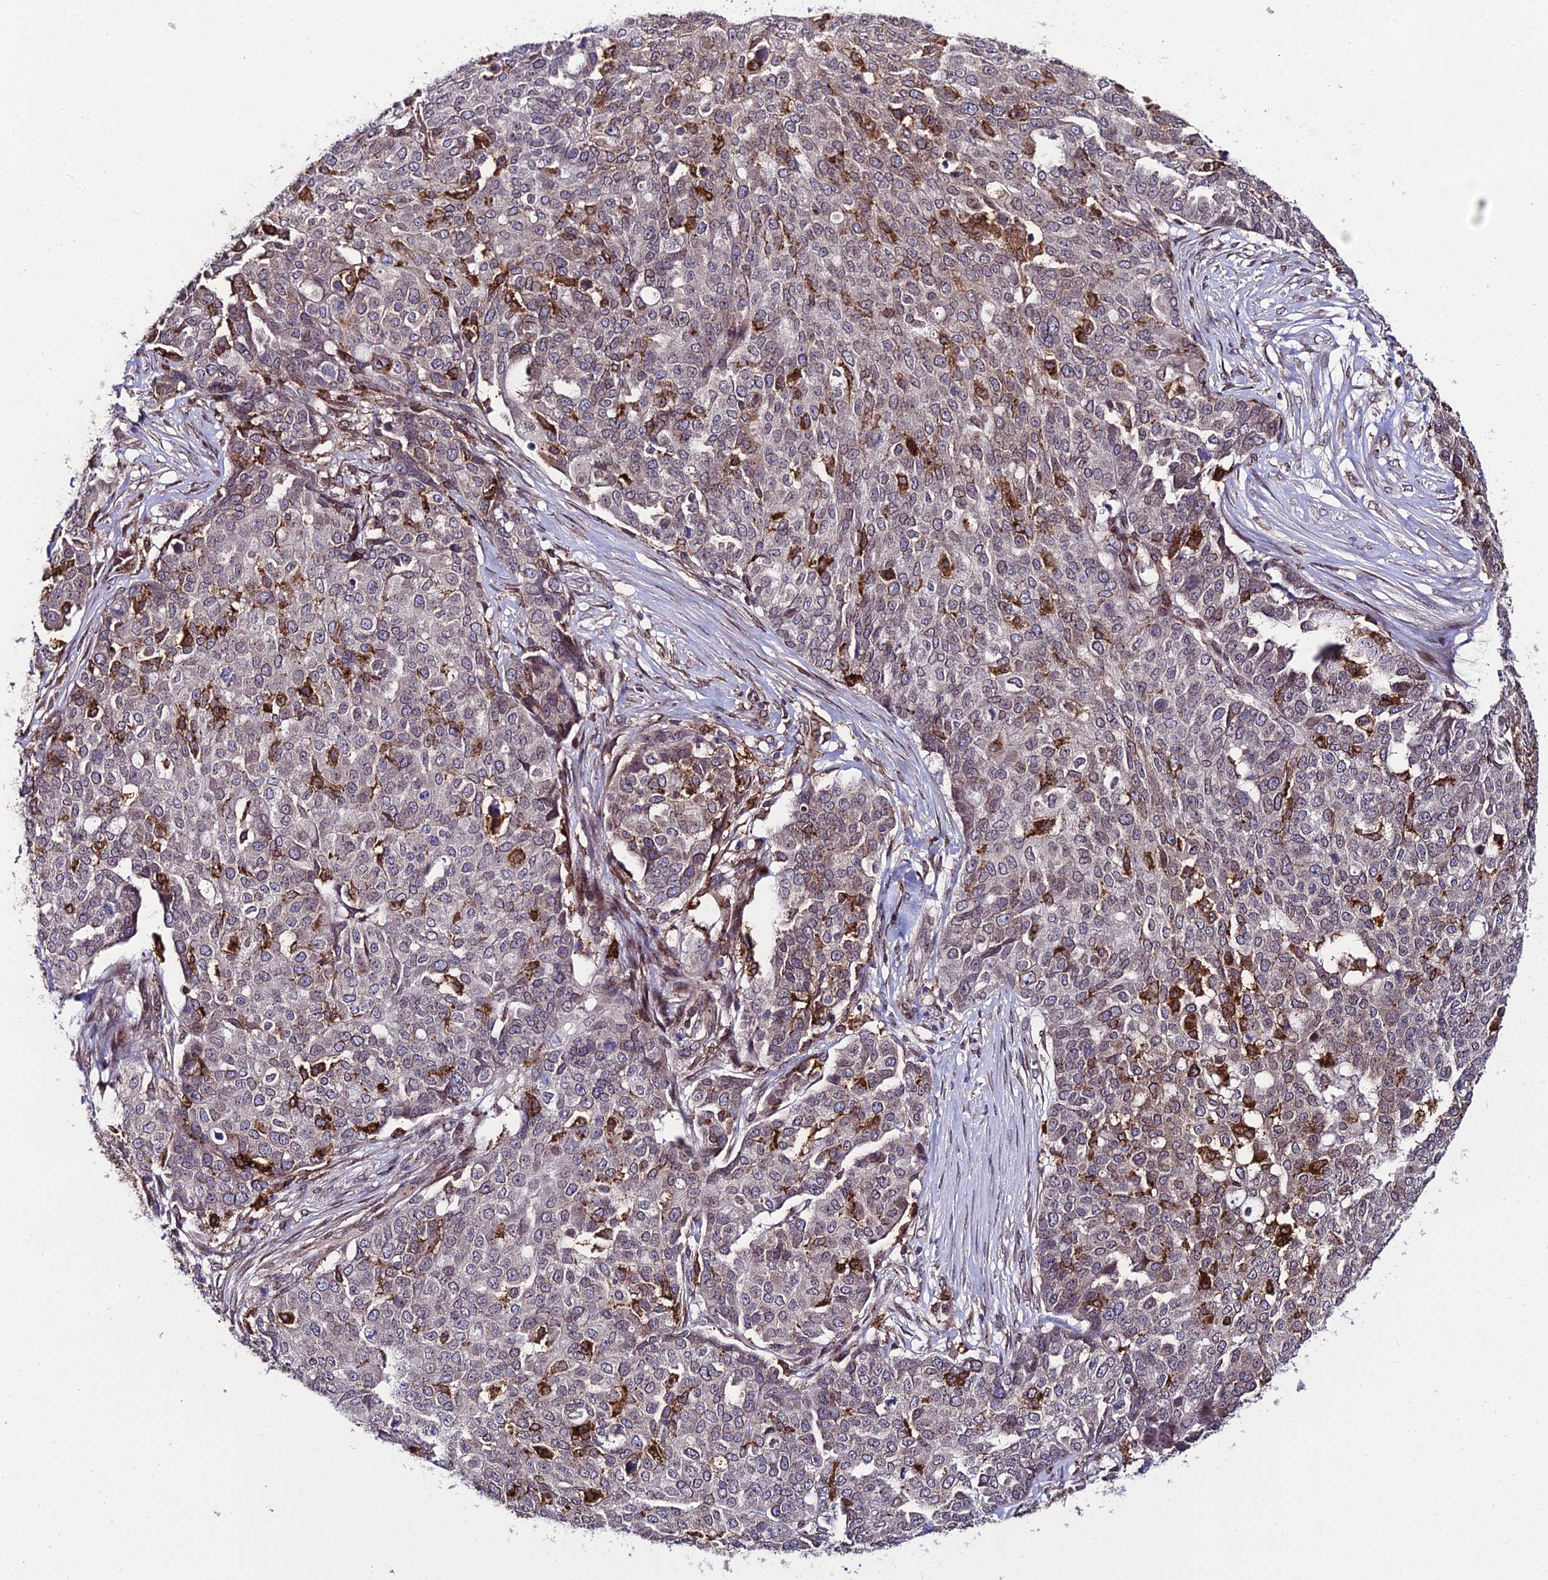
{"staining": {"intensity": "weak", "quantity": "25%-75%", "location": "cytoplasmic/membranous,nuclear"}, "tissue": "ovarian cancer", "cell_type": "Tumor cells", "image_type": "cancer", "snomed": [{"axis": "morphology", "description": "Cystadenocarcinoma, serous, NOS"}, {"axis": "topography", "description": "Soft tissue"}, {"axis": "topography", "description": "Ovary"}], "caption": "This micrograph shows immunohistochemistry staining of ovarian serous cystadenocarcinoma, with low weak cytoplasmic/membranous and nuclear staining in about 25%-75% of tumor cells.", "gene": "DDX19A", "patient": {"sex": "female", "age": 57}}